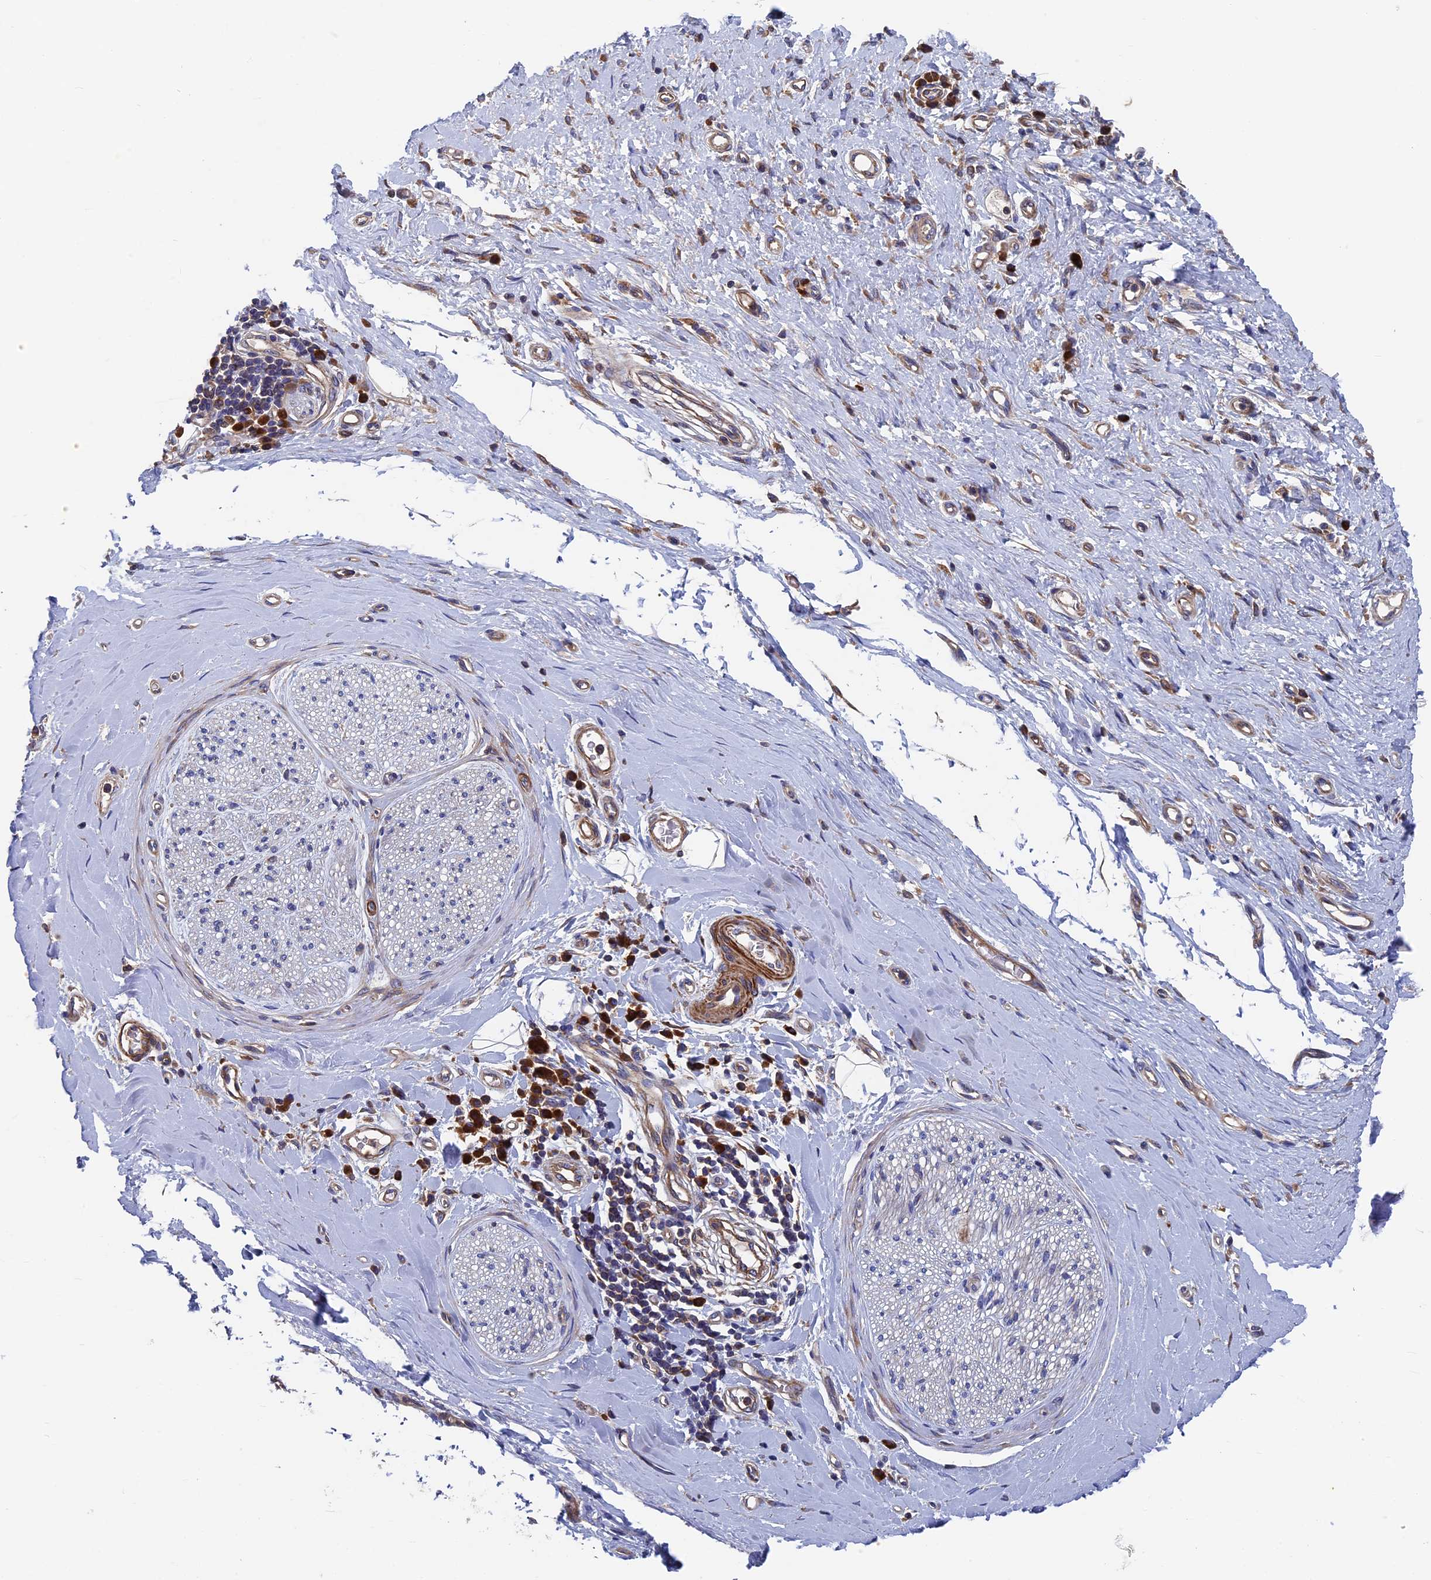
{"staining": {"intensity": "negative", "quantity": "none", "location": "none"}, "tissue": "adipose tissue", "cell_type": "Adipocytes", "image_type": "normal", "snomed": [{"axis": "morphology", "description": "Normal tissue, NOS"}, {"axis": "morphology", "description": "Adenocarcinoma, NOS"}, {"axis": "topography", "description": "Esophagus"}, {"axis": "topography", "description": "Stomach, upper"}, {"axis": "topography", "description": "Peripheral nerve tissue"}], "caption": "A high-resolution micrograph shows IHC staining of unremarkable adipose tissue, which demonstrates no significant staining in adipocytes.", "gene": "DNAJC3", "patient": {"sex": "male", "age": 62}}